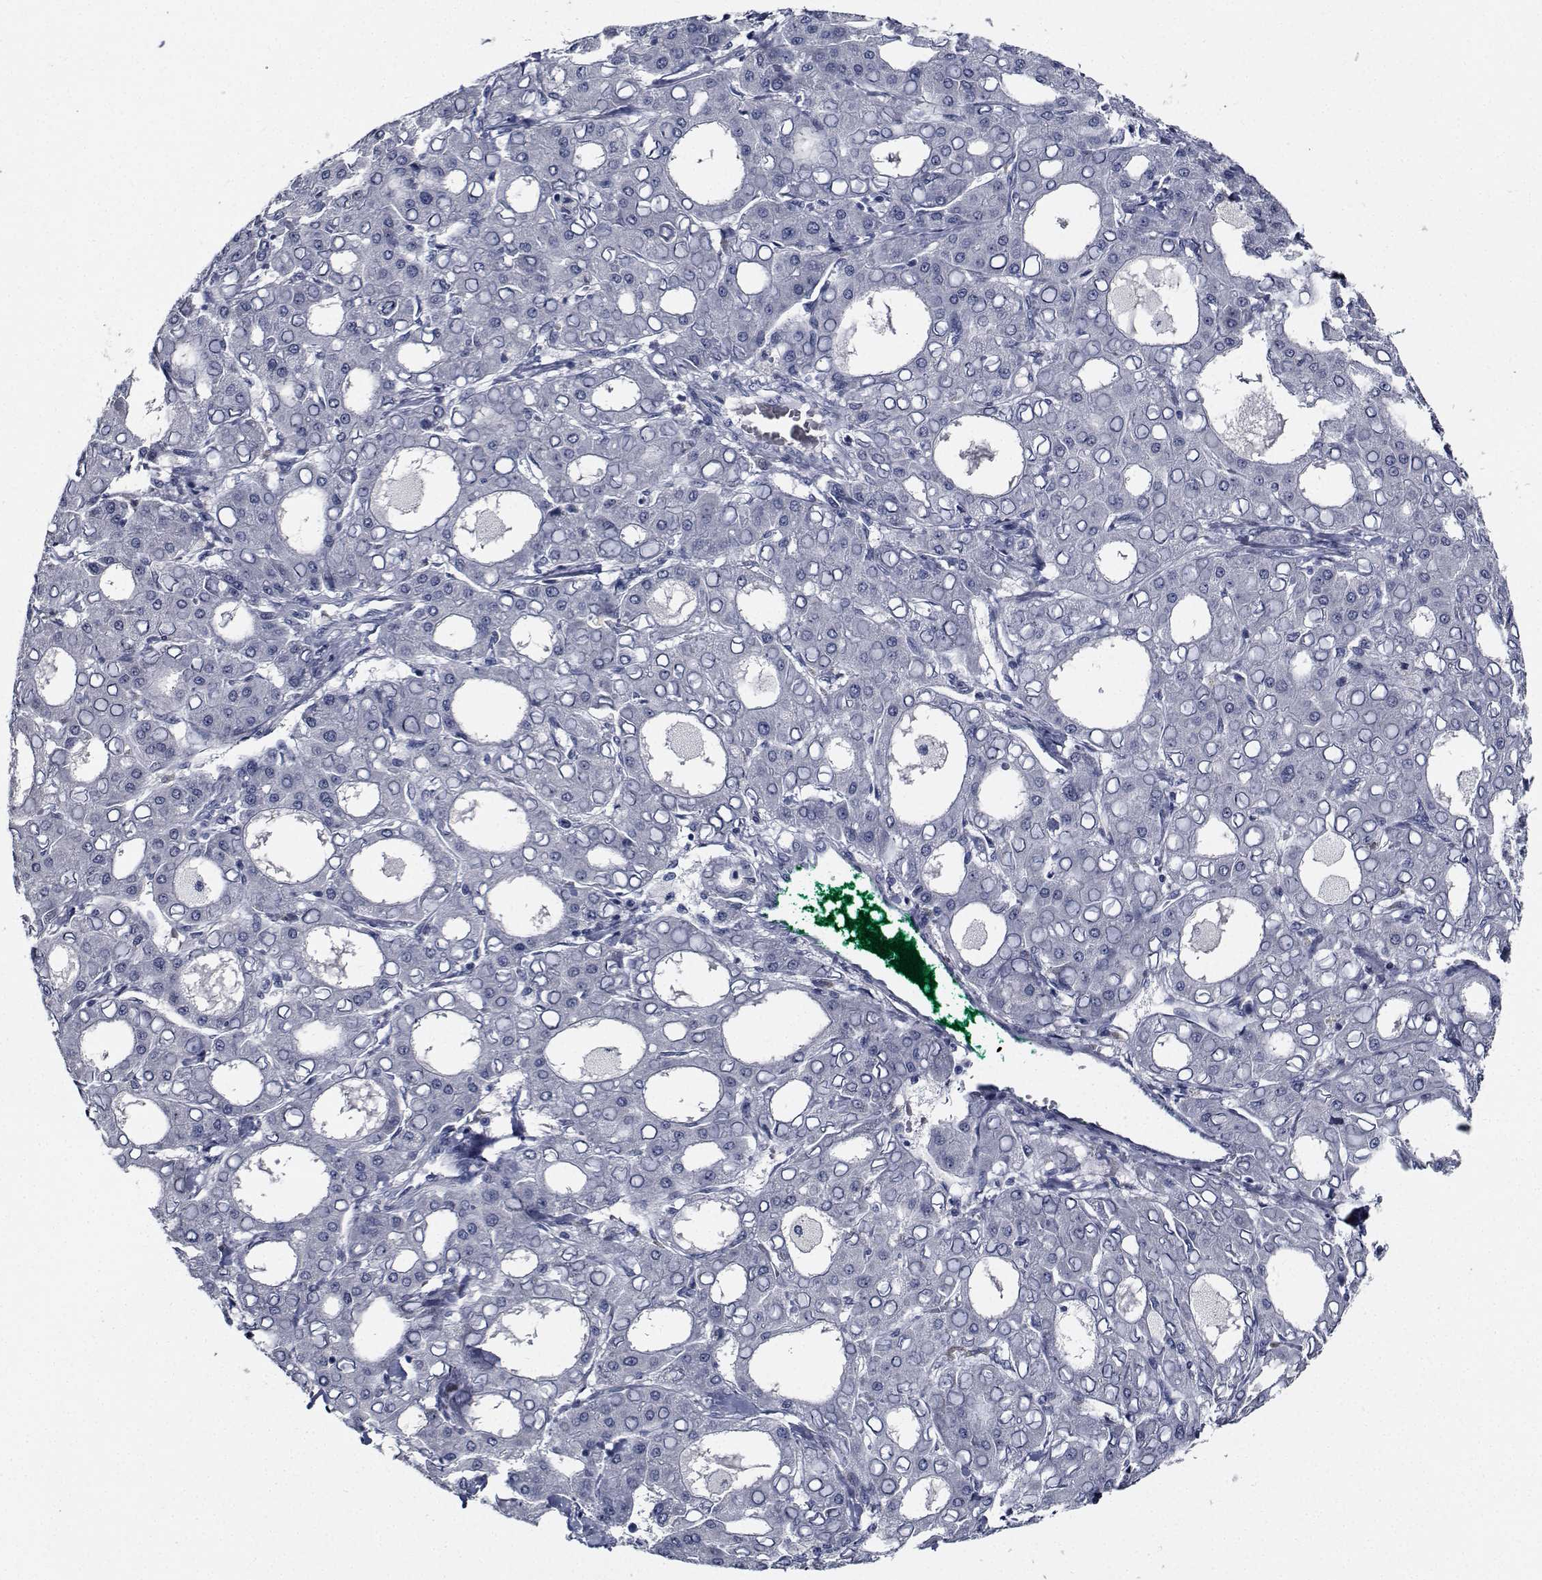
{"staining": {"intensity": "negative", "quantity": "none", "location": "none"}, "tissue": "liver cancer", "cell_type": "Tumor cells", "image_type": "cancer", "snomed": [{"axis": "morphology", "description": "Carcinoma, Hepatocellular, NOS"}, {"axis": "topography", "description": "Liver"}], "caption": "An IHC image of liver hepatocellular carcinoma is shown. There is no staining in tumor cells of liver hepatocellular carcinoma.", "gene": "NVL", "patient": {"sex": "male", "age": 65}}